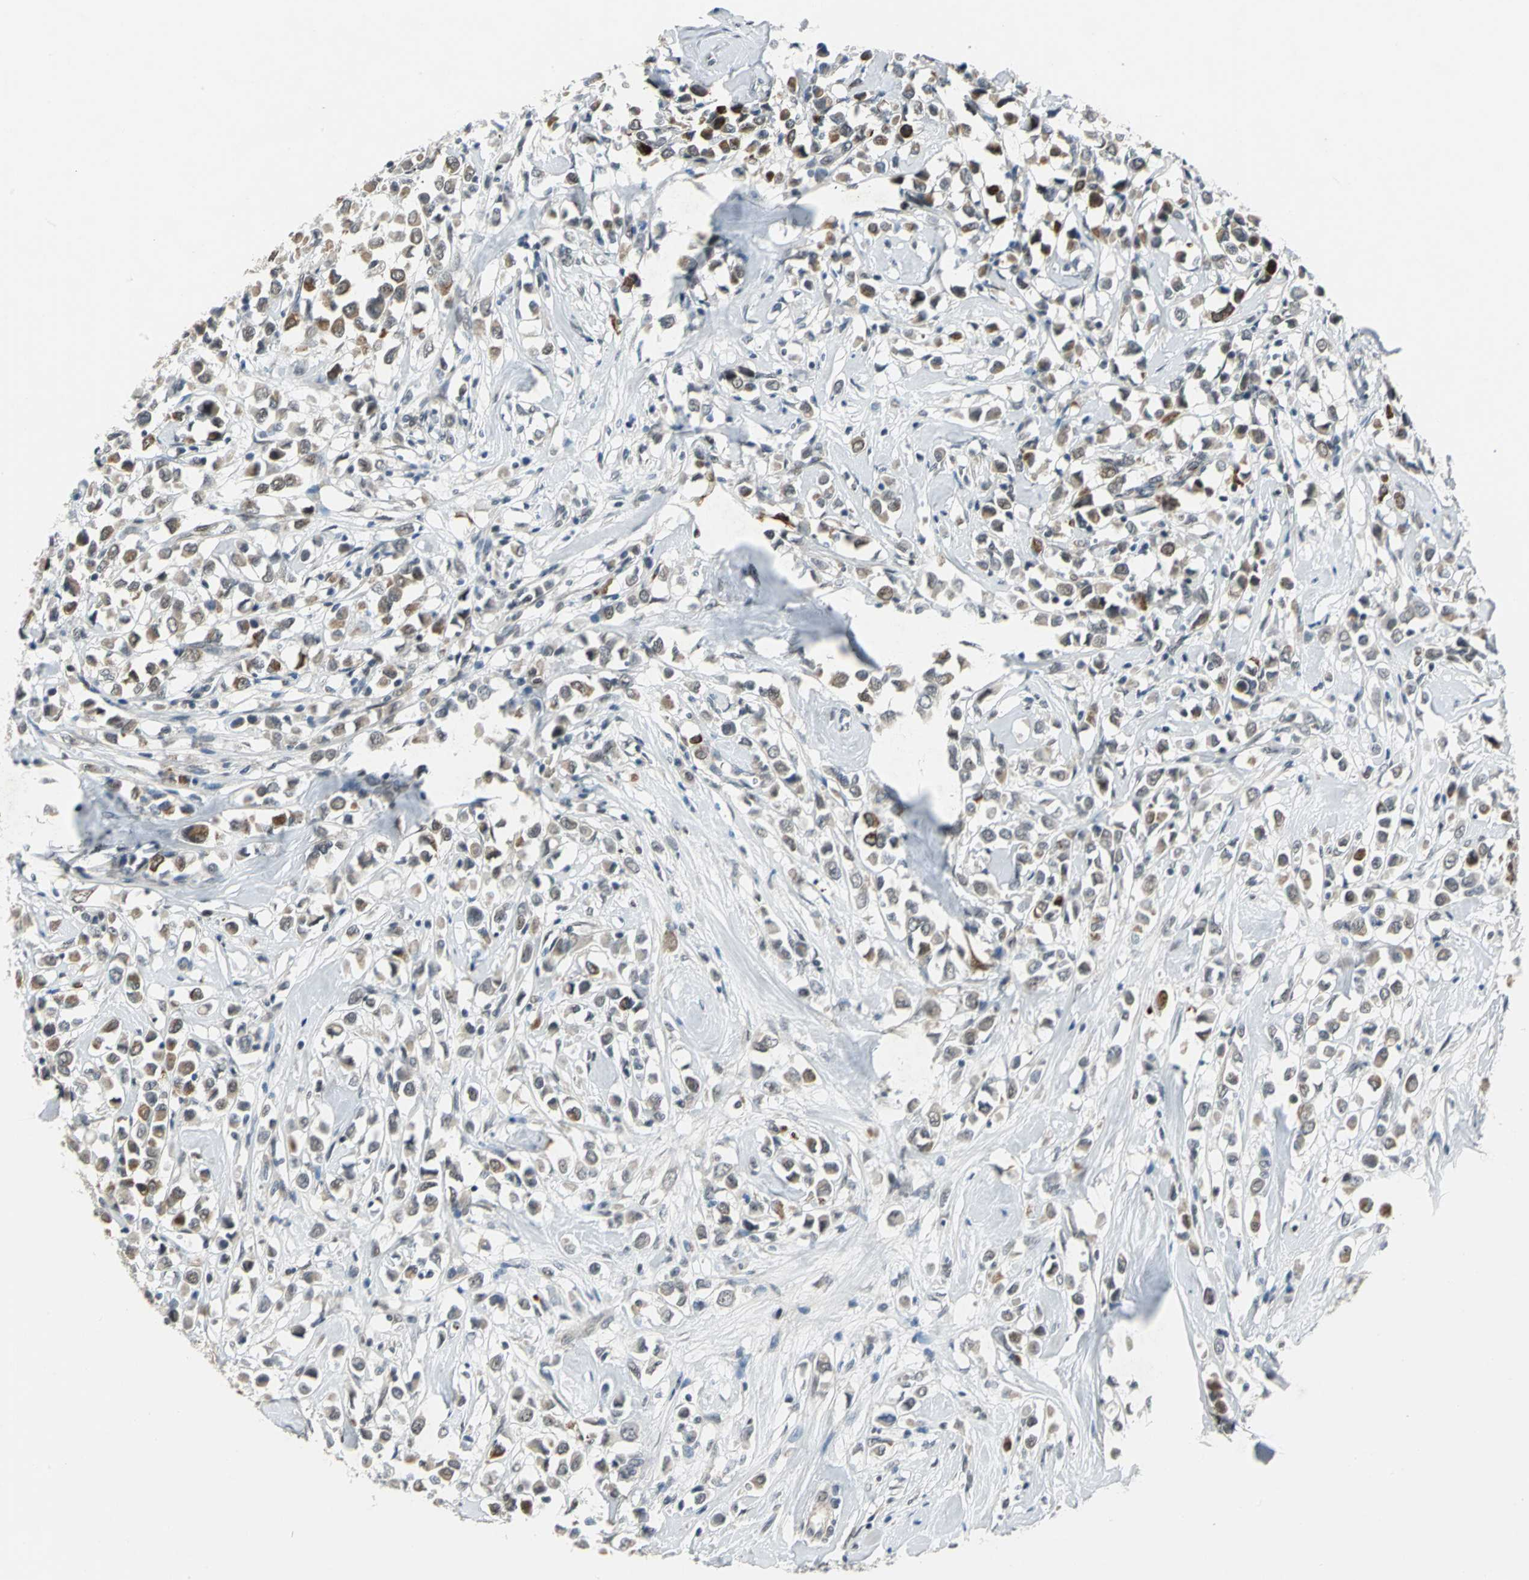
{"staining": {"intensity": "strong", "quantity": ">75%", "location": "nuclear"}, "tissue": "breast cancer", "cell_type": "Tumor cells", "image_type": "cancer", "snomed": [{"axis": "morphology", "description": "Duct carcinoma"}, {"axis": "topography", "description": "Breast"}], "caption": "Breast cancer stained with immunohistochemistry (IHC) exhibits strong nuclear expression in about >75% of tumor cells. Nuclei are stained in blue.", "gene": "GLI3", "patient": {"sex": "female", "age": 61}}